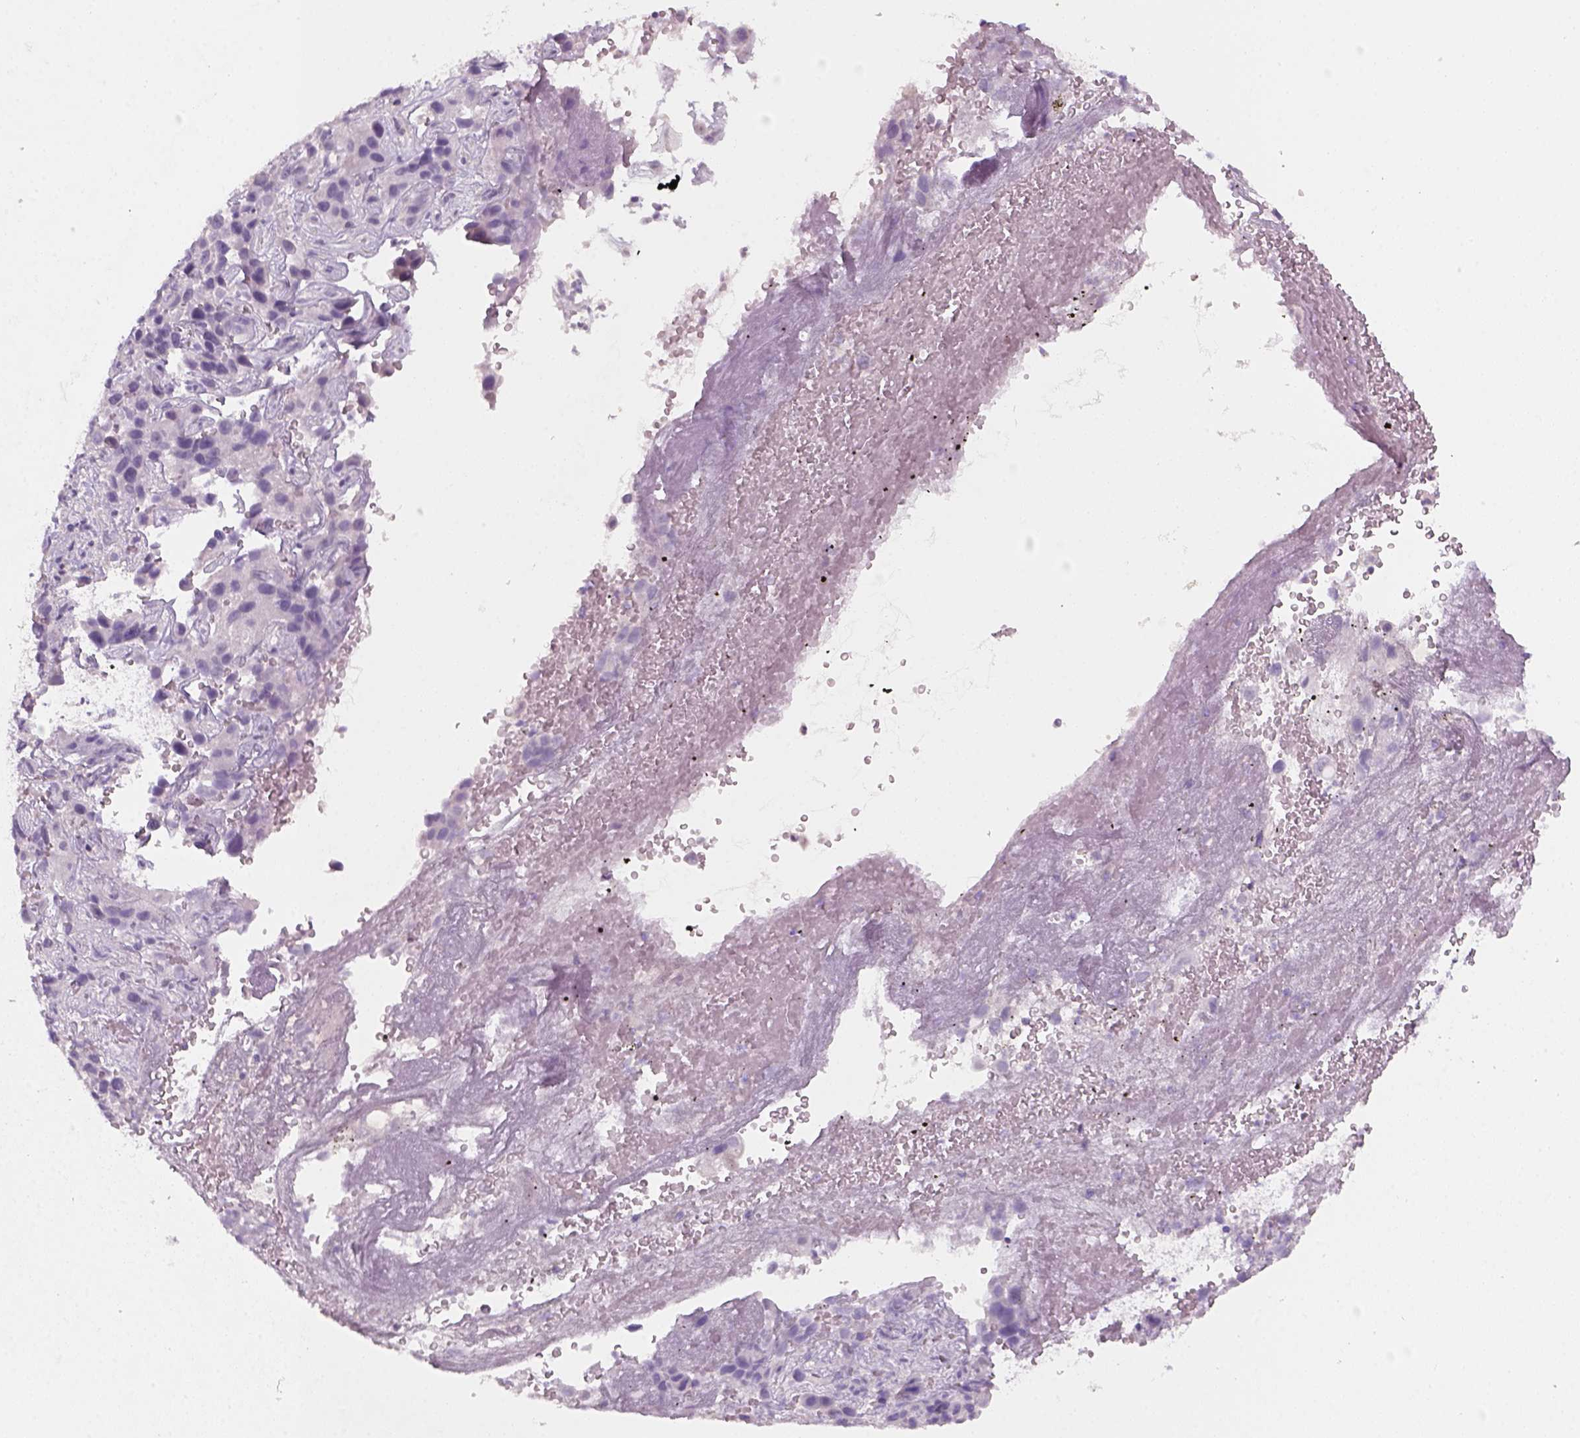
{"staining": {"intensity": "negative", "quantity": "none", "location": "none"}, "tissue": "liver cancer", "cell_type": "Tumor cells", "image_type": "cancer", "snomed": [{"axis": "morphology", "description": "Cholangiocarcinoma"}, {"axis": "topography", "description": "Liver"}], "caption": "Histopathology image shows no protein expression in tumor cells of liver cancer tissue.", "gene": "KRT25", "patient": {"sex": "female", "age": 52}}